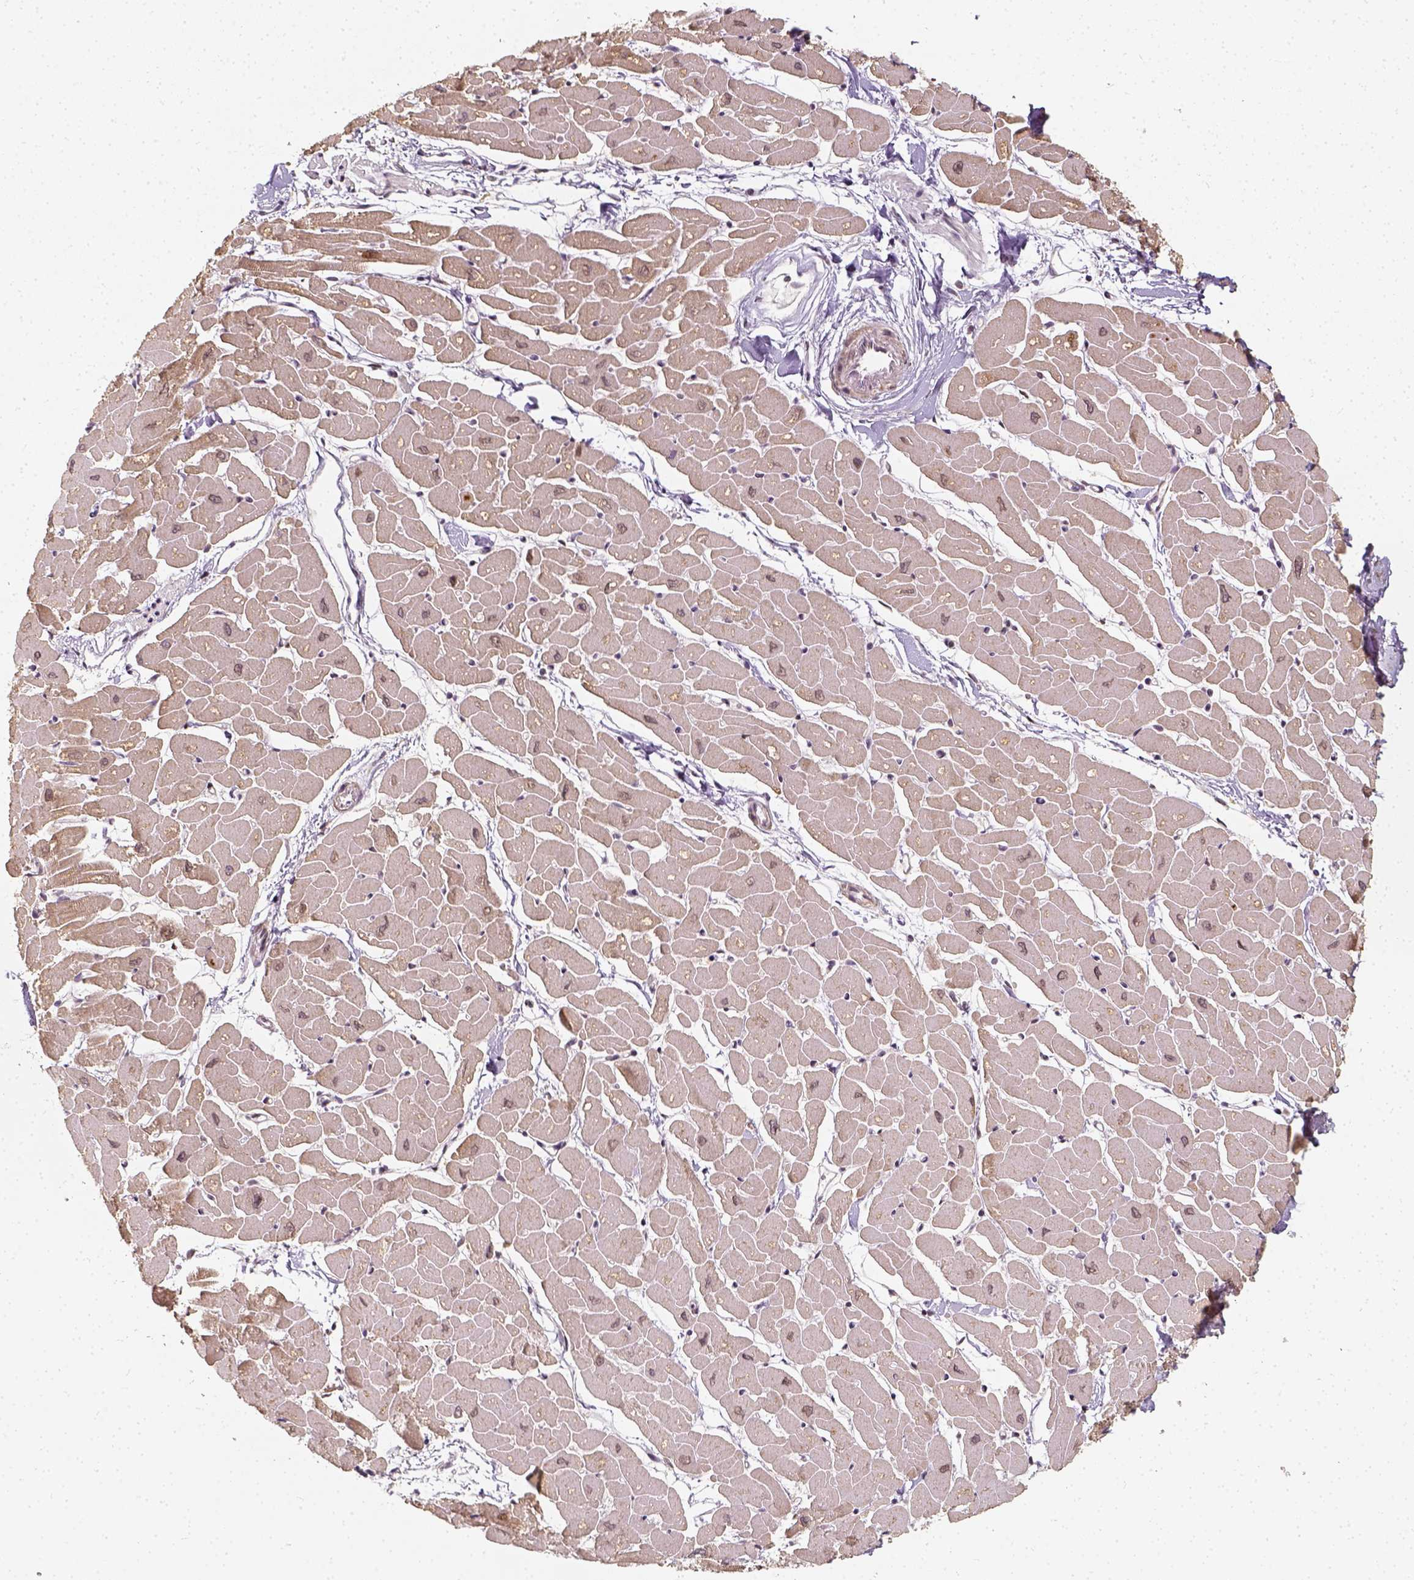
{"staining": {"intensity": "weak", "quantity": ">75%", "location": "cytoplasmic/membranous,nuclear"}, "tissue": "heart muscle", "cell_type": "Cardiomyocytes", "image_type": "normal", "snomed": [{"axis": "morphology", "description": "Normal tissue, NOS"}, {"axis": "topography", "description": "Heart"}], "caption": "Immunohistochemical staining of normal heart muscle exhibits low levels of weak cytoplasmic/membranous,nuclear expression in about >75% of cardiomyocytes.", "gene": "ZMAT3", "patient": {"sex": "male", "age": 57}}